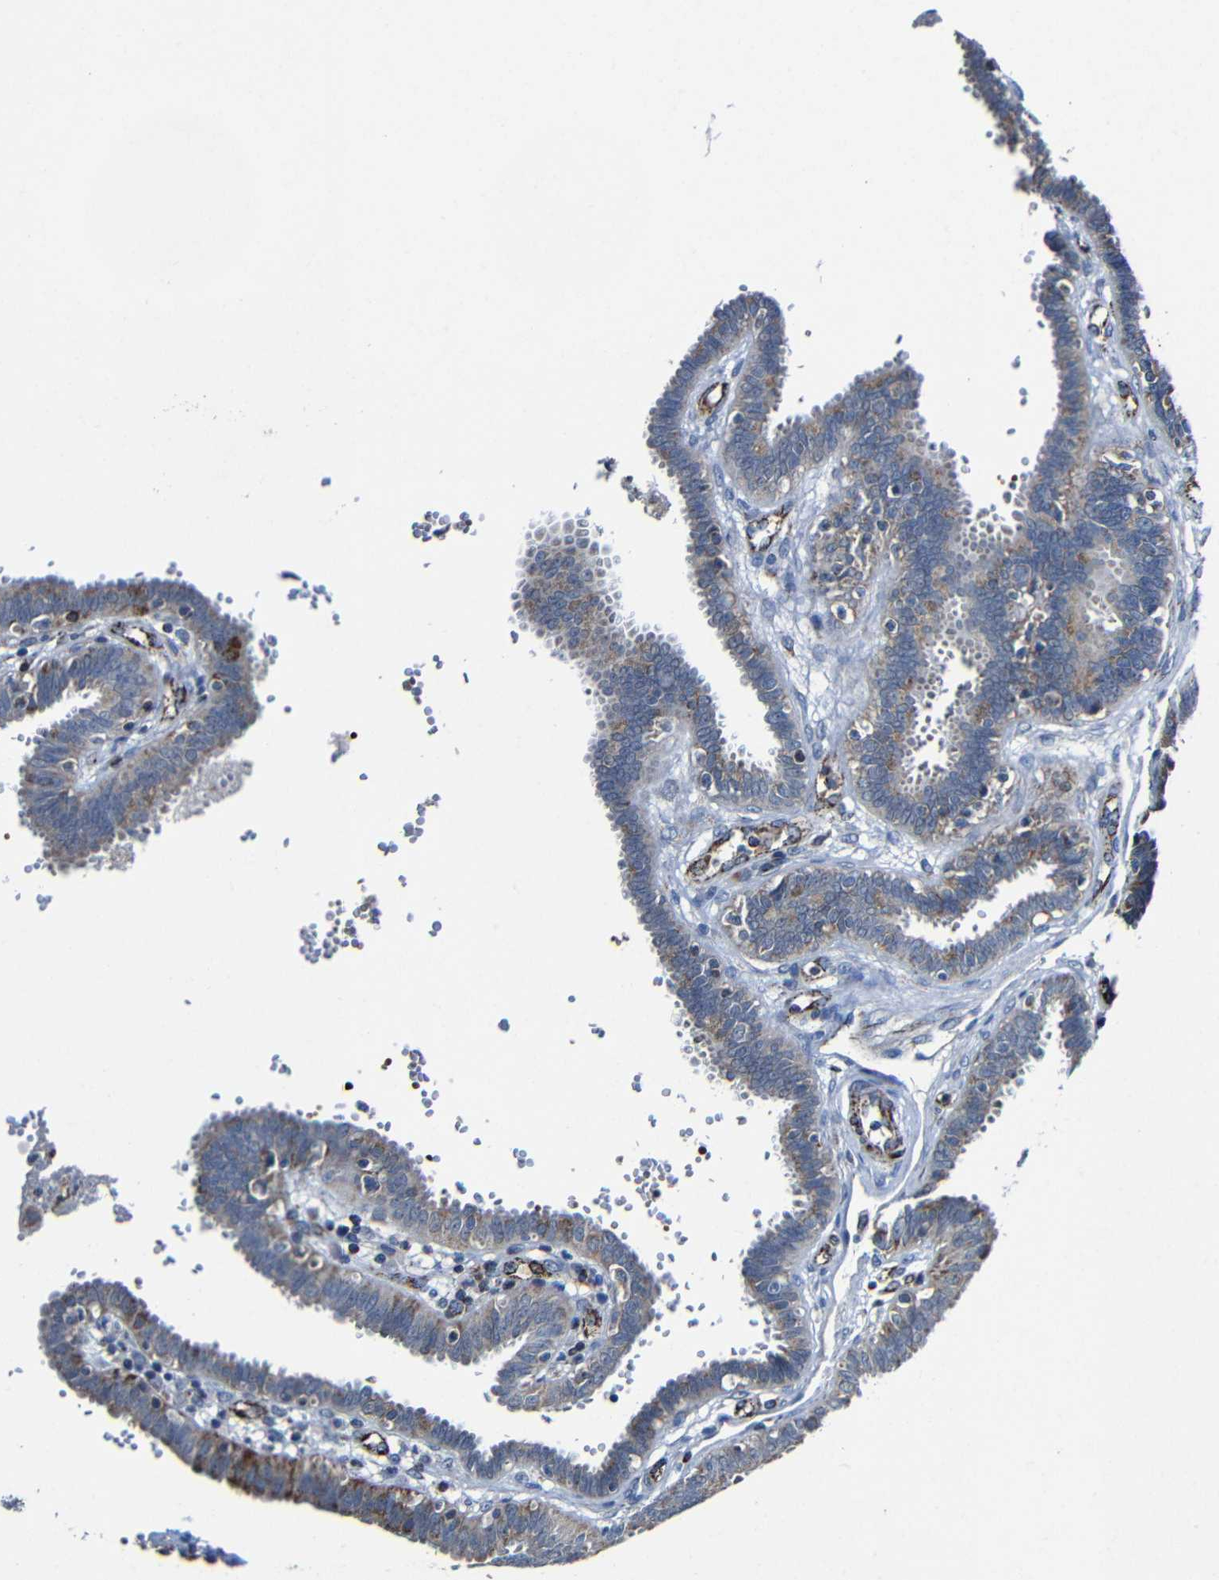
{"staining": {"intensity": "moderate", "quantity": "25%-75%", "location": "cytoplasmic/membranous"}, "tissue": "fallopian tube", "cell_type": "Glandular cells", "image_type": "normal", "snomed": [{"axis": "morphology", "description": "Normal tissue, NOS"}, {"axis": "topography", "description": "Fallopian tube"}], "caption": "Benign fallopian tube shows moderate cytoplasmic/membranous expression in about 25%-75% of glandular cells, visualized by immunohistochemistry.", "gene": "CA5B", "patient": {"sex": "female", "age": 32}}